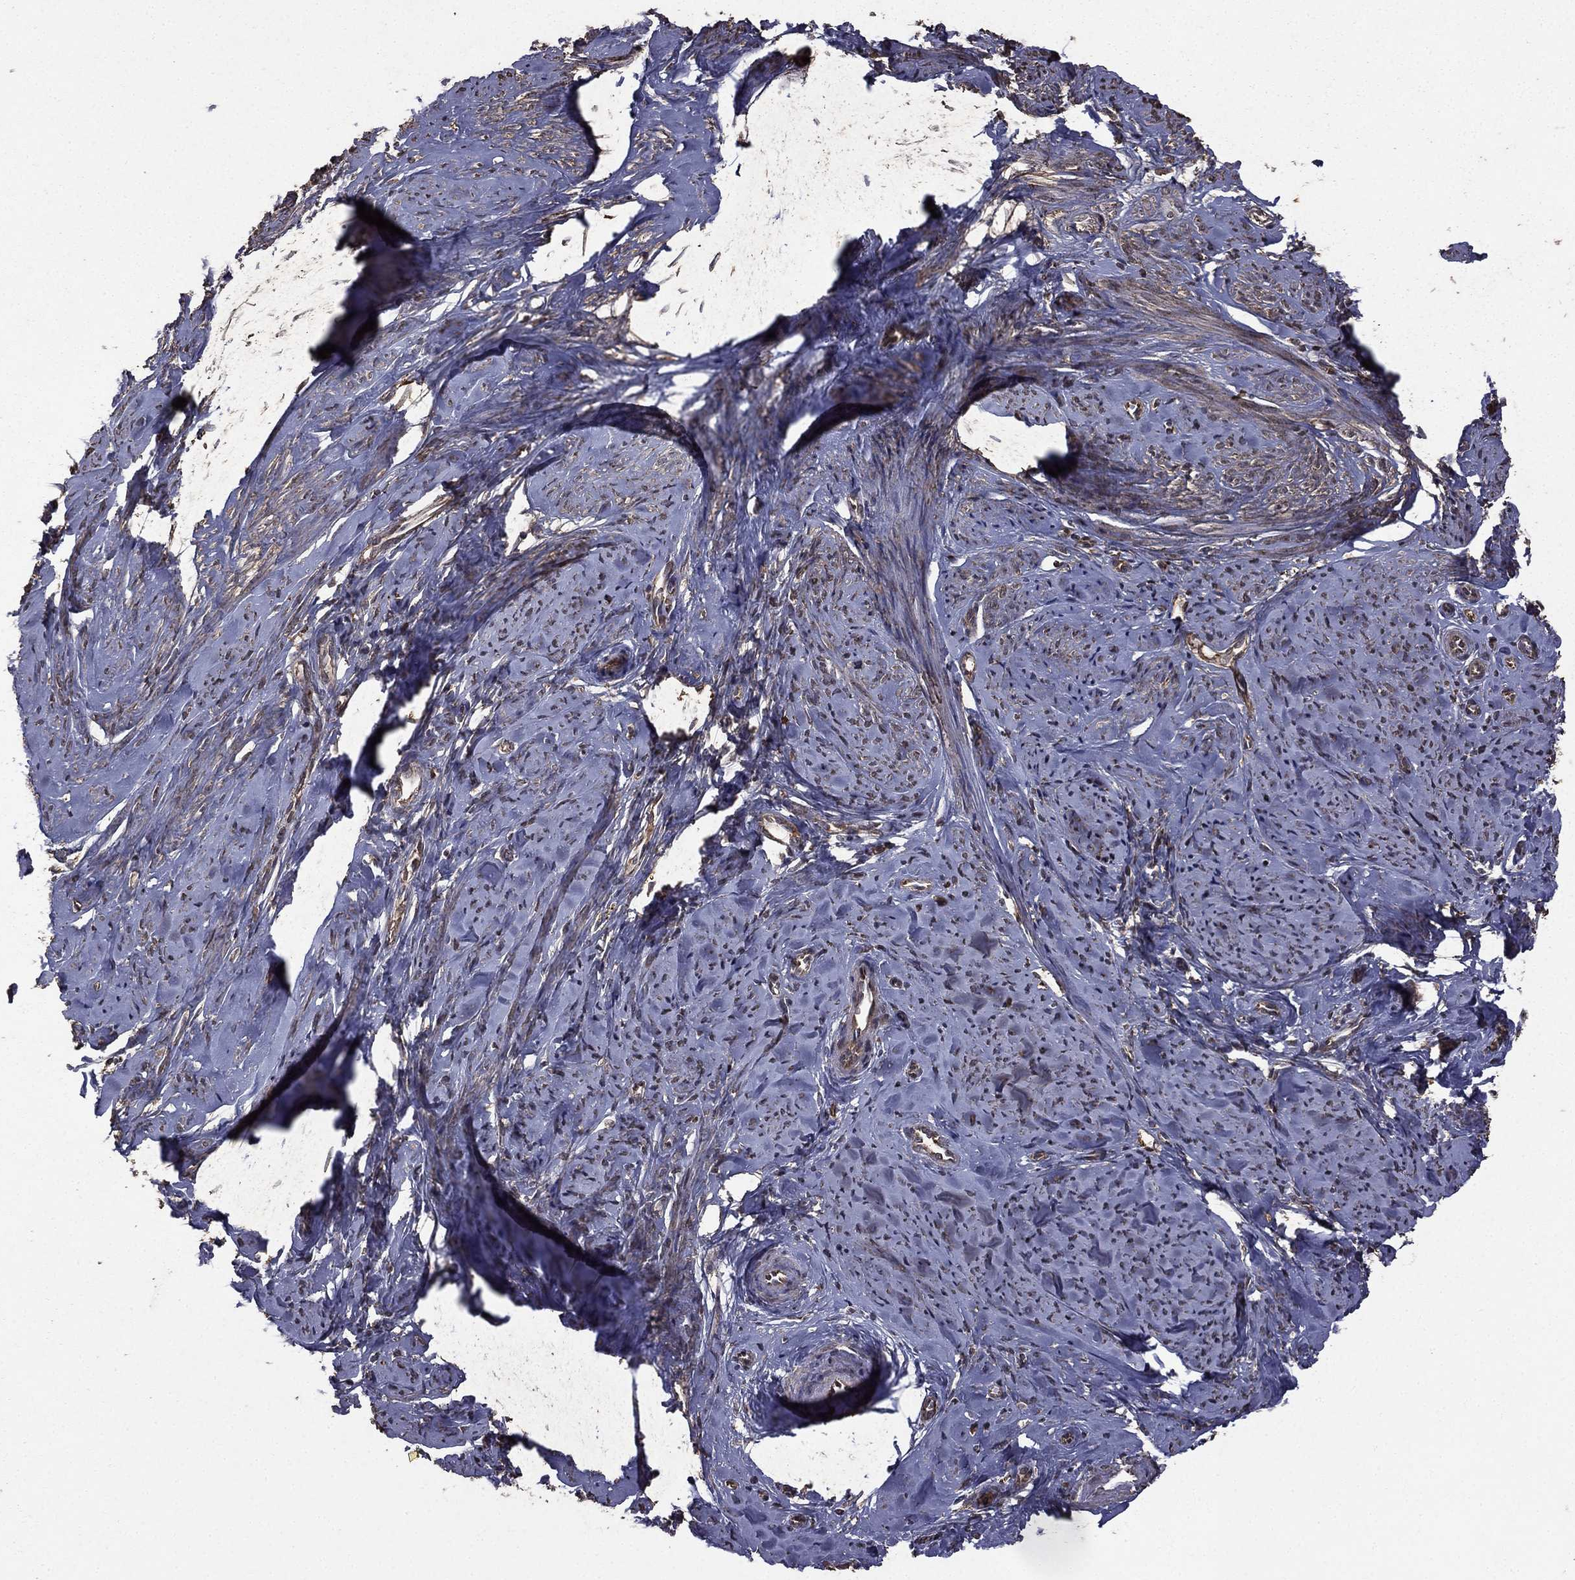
{"staining": {"intensity": "negative", "quantity": "none", "location": "none"}, "tissue": "smooth muscle", "cell_type": "Smooth muscle cells", "image_type": "normal", "snomed": [{"axis": "morphology", "description": "Normal tissue, NOS"}, {"axis": "topography", "description": "Smooth muscle"}], "caption": "A micrograph of human smooth muscle is negative for staining in smooth muscle cells. (DAB (3,3'-diaminobenzidine) immunohistochemistry (IHC) with hematoxylin counter stain).", "gene": "BIRC6", "patient": {"sex": "female", "age": 48}}